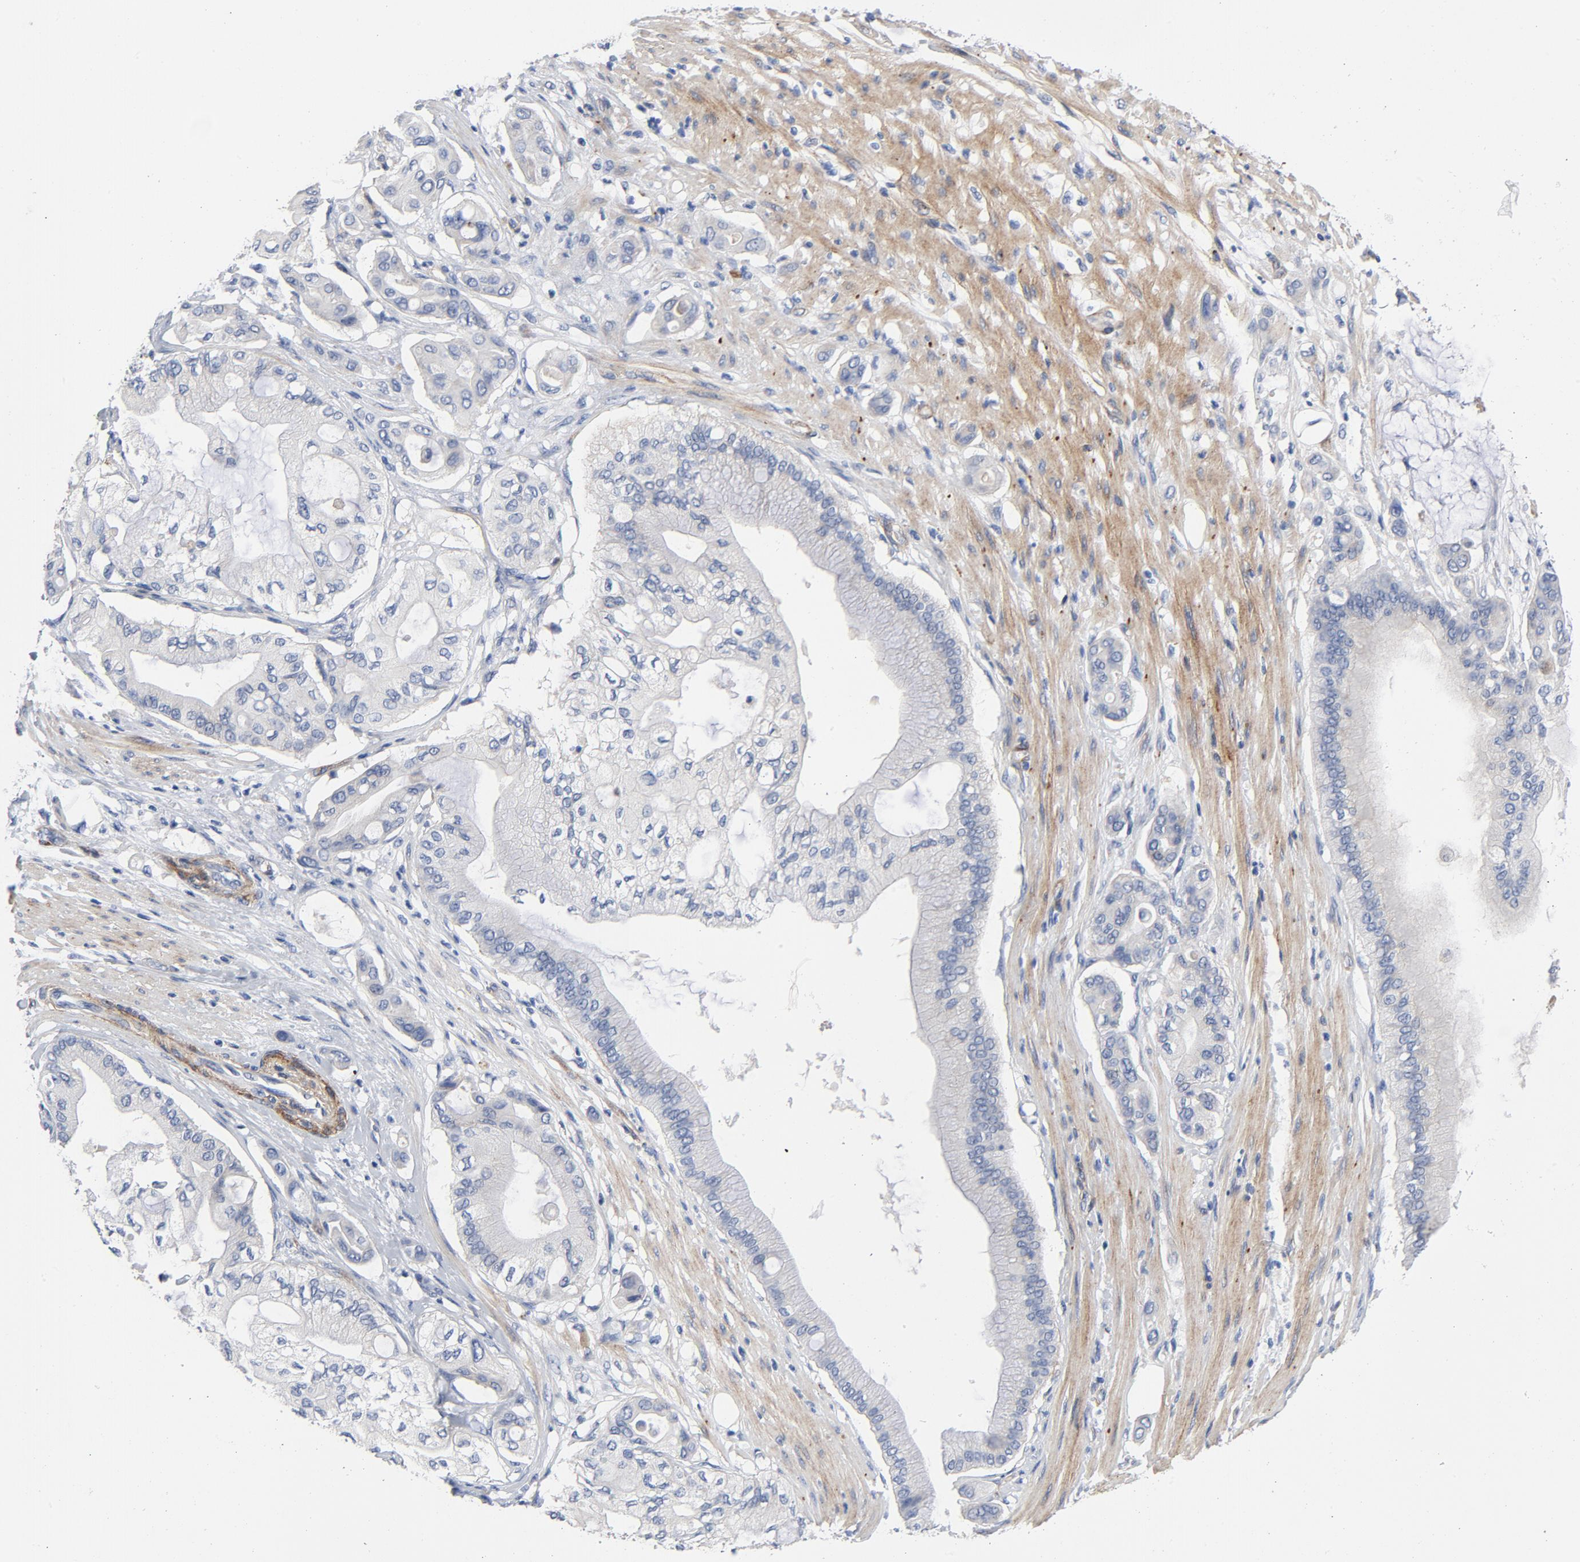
{"staining": {"intensity": "negative", "quantity": "none", "location": "none"}, "tissue": "pancreatic cancer", "cell_type": "Tumor cells", "image_type": "cancer", "snomed": [{"axis": "morphology", "description": "Adenocarcinoma, NOS"}, {"axis": "morphology", "description": "Adenocarcinoma, metastatic, NOS"}, {"axis": "topography", "description": "Lymph node"}, {"axis": "topography", "description": "Pancreas"}, {"axis": "topography", "description": "Duodenum"}], "caption": "An immunohistochemistry (IHC) micrograph of pancreatic cancer is shown. There is no staining in tumor cells of pancreatic cancer.", "gene": "LAMC1", "patient": {"sex": "female", "age": 64}}